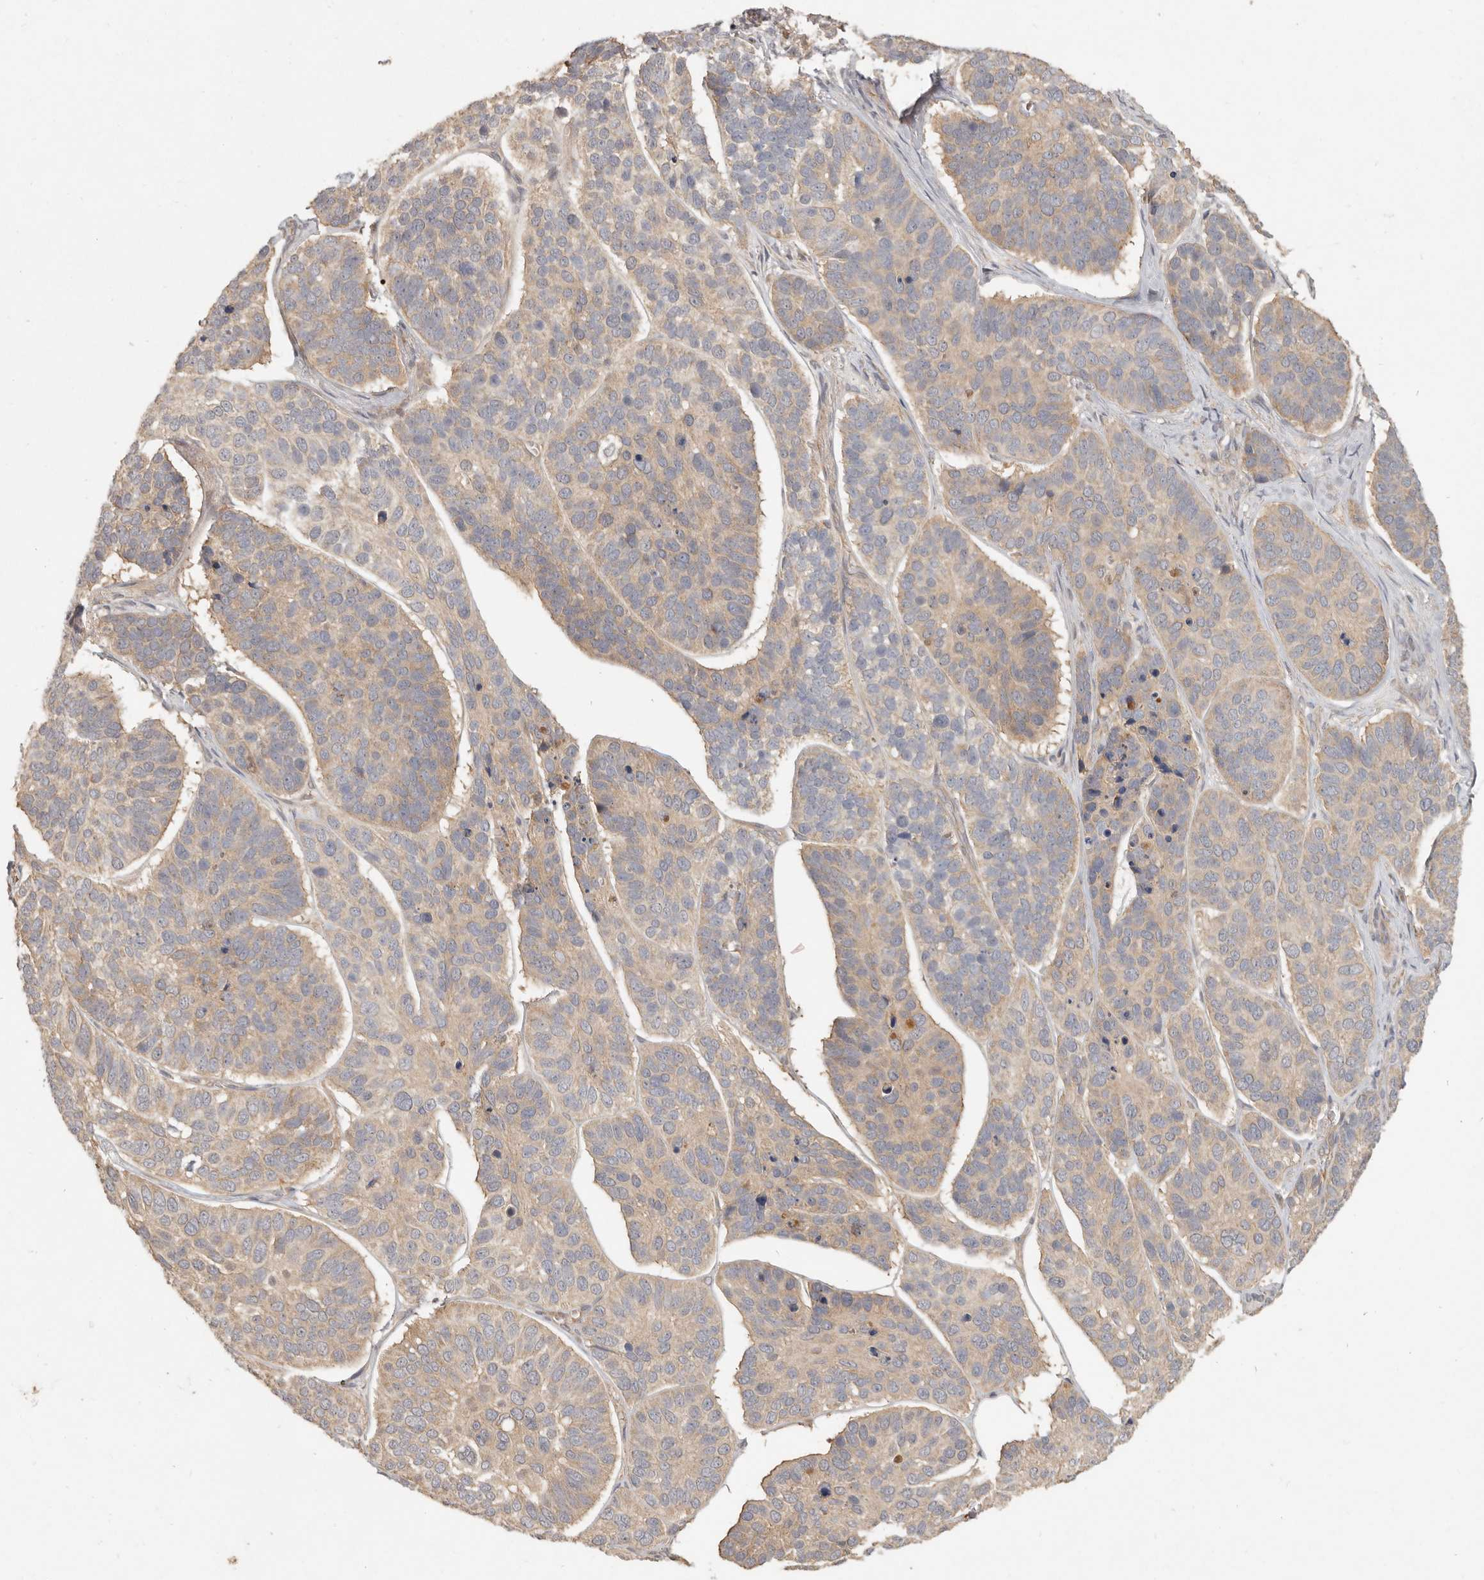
{"staining": {"intensity": "weak", "quantity": "25%-75%", "location": "cytoplasmic/membranous"}, "tissue": "skin cancer", "cell_type": "Tumor cells", "image_type": "cancer", "snomed": [{"axis": "morphology", "description": "Basal cell carcinoma"}, {"axis": "topography", "description": "Skin"}], "caption": "This micrograph exhibits IHC staining of human basal cell carcinoma (skin), with low weak cytoplasmic/membranous staining in approximately 25%-75% of tumor cells.", "gene": "VIPR1", "patient": {"sex": "male", "age": 62}}